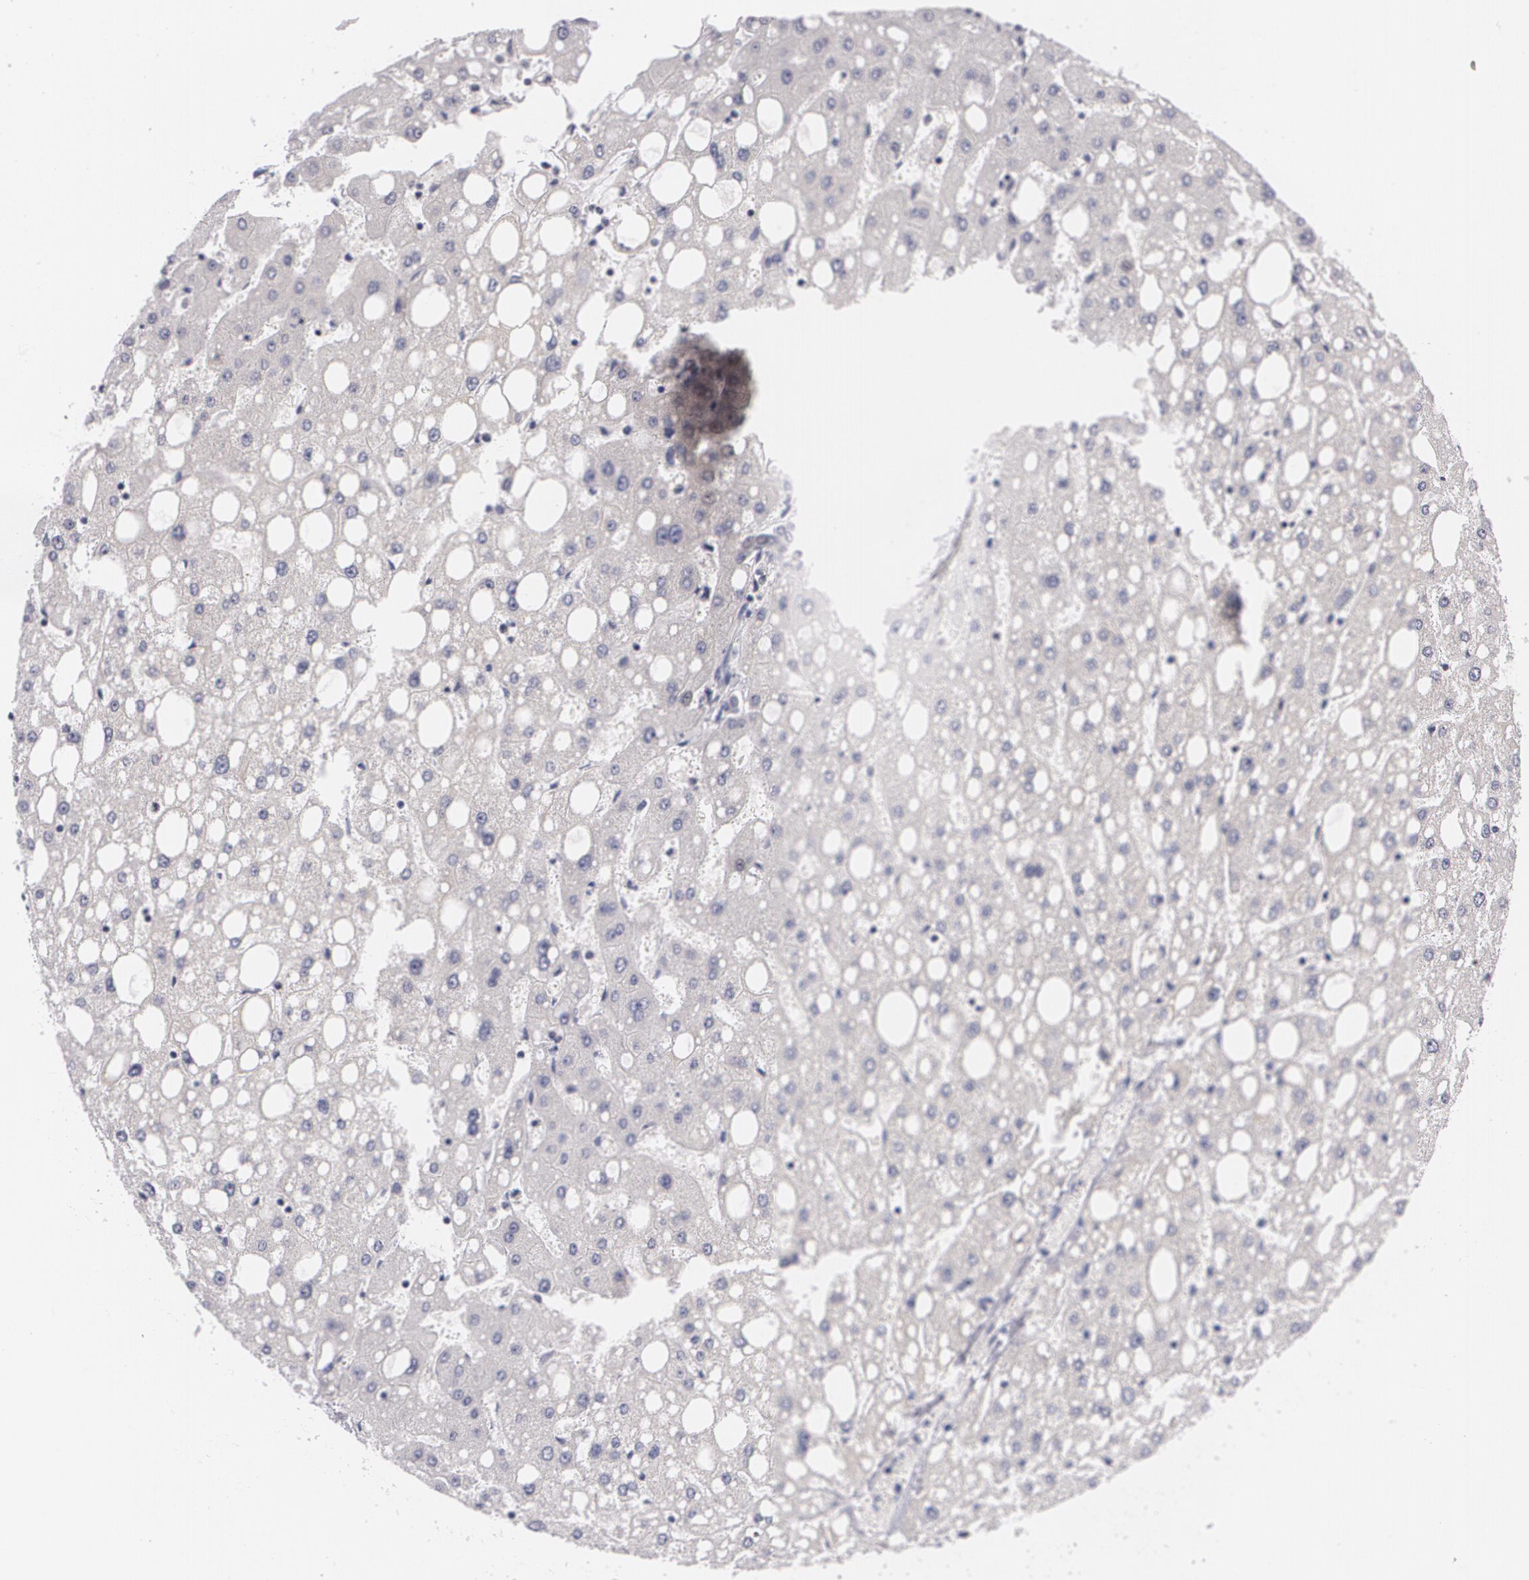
{"staining": {"intensity": "negative", "quantity": "none", "location": "none"}, "tissue": "liver", "cell_type": "Cholangiocytes", "image_type": "normal", "snomed": [{"axis": "morphology", "description": "Normal tissue, NOS"}, {"axis": "topography", "description": "Liver"}], "caption": "IHC image of normal liver: liver stained with DAB displays no significant protein staining in cholangiocytes. (DAB (3,3'-diaminobenzidine) IHC with hematoxylin counter stain).", "gene": "BCL10", "patient": {"sex": "male", "age": 49}}